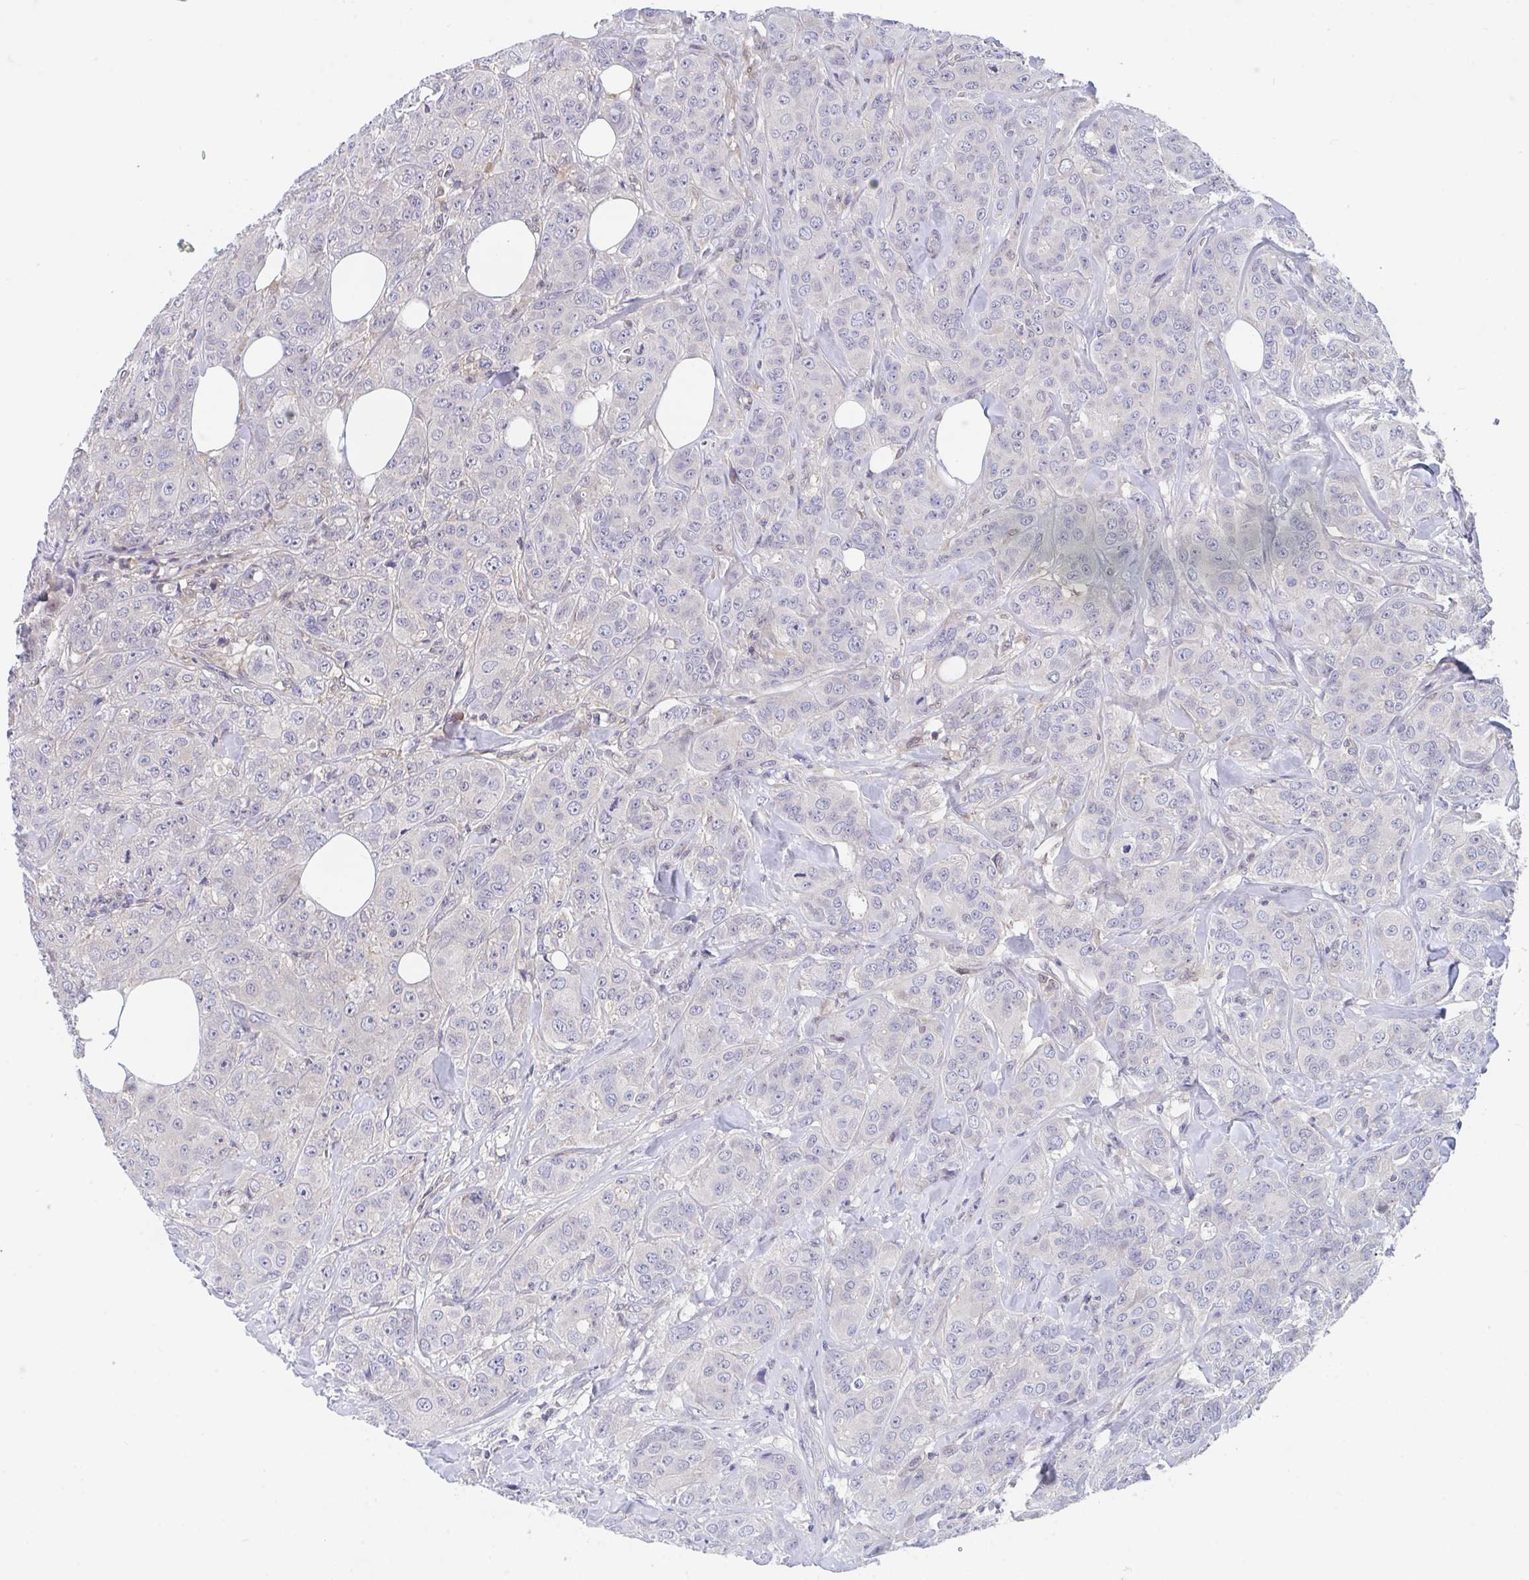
{"staining": {"intensity": "negative", "quantity": "none", "location": "none"}, "tissue": "breast cancer", "cell_type": "Tumor cells", "image_type": "cancer", "snomed": [{"axis": "morphology", "description": "Normal tissue, NOS"}, {"axis": "morphology", "description": "Duct carcinoma"}, {"axis": "topography", "description": "Breast"}], "caption": "Breast cancer stained for a protein using immunohistochemistry demonstrates no positivity tumor cells.", "gene": "P2RX3", "patient": {"sex": "female", "age": 43}}